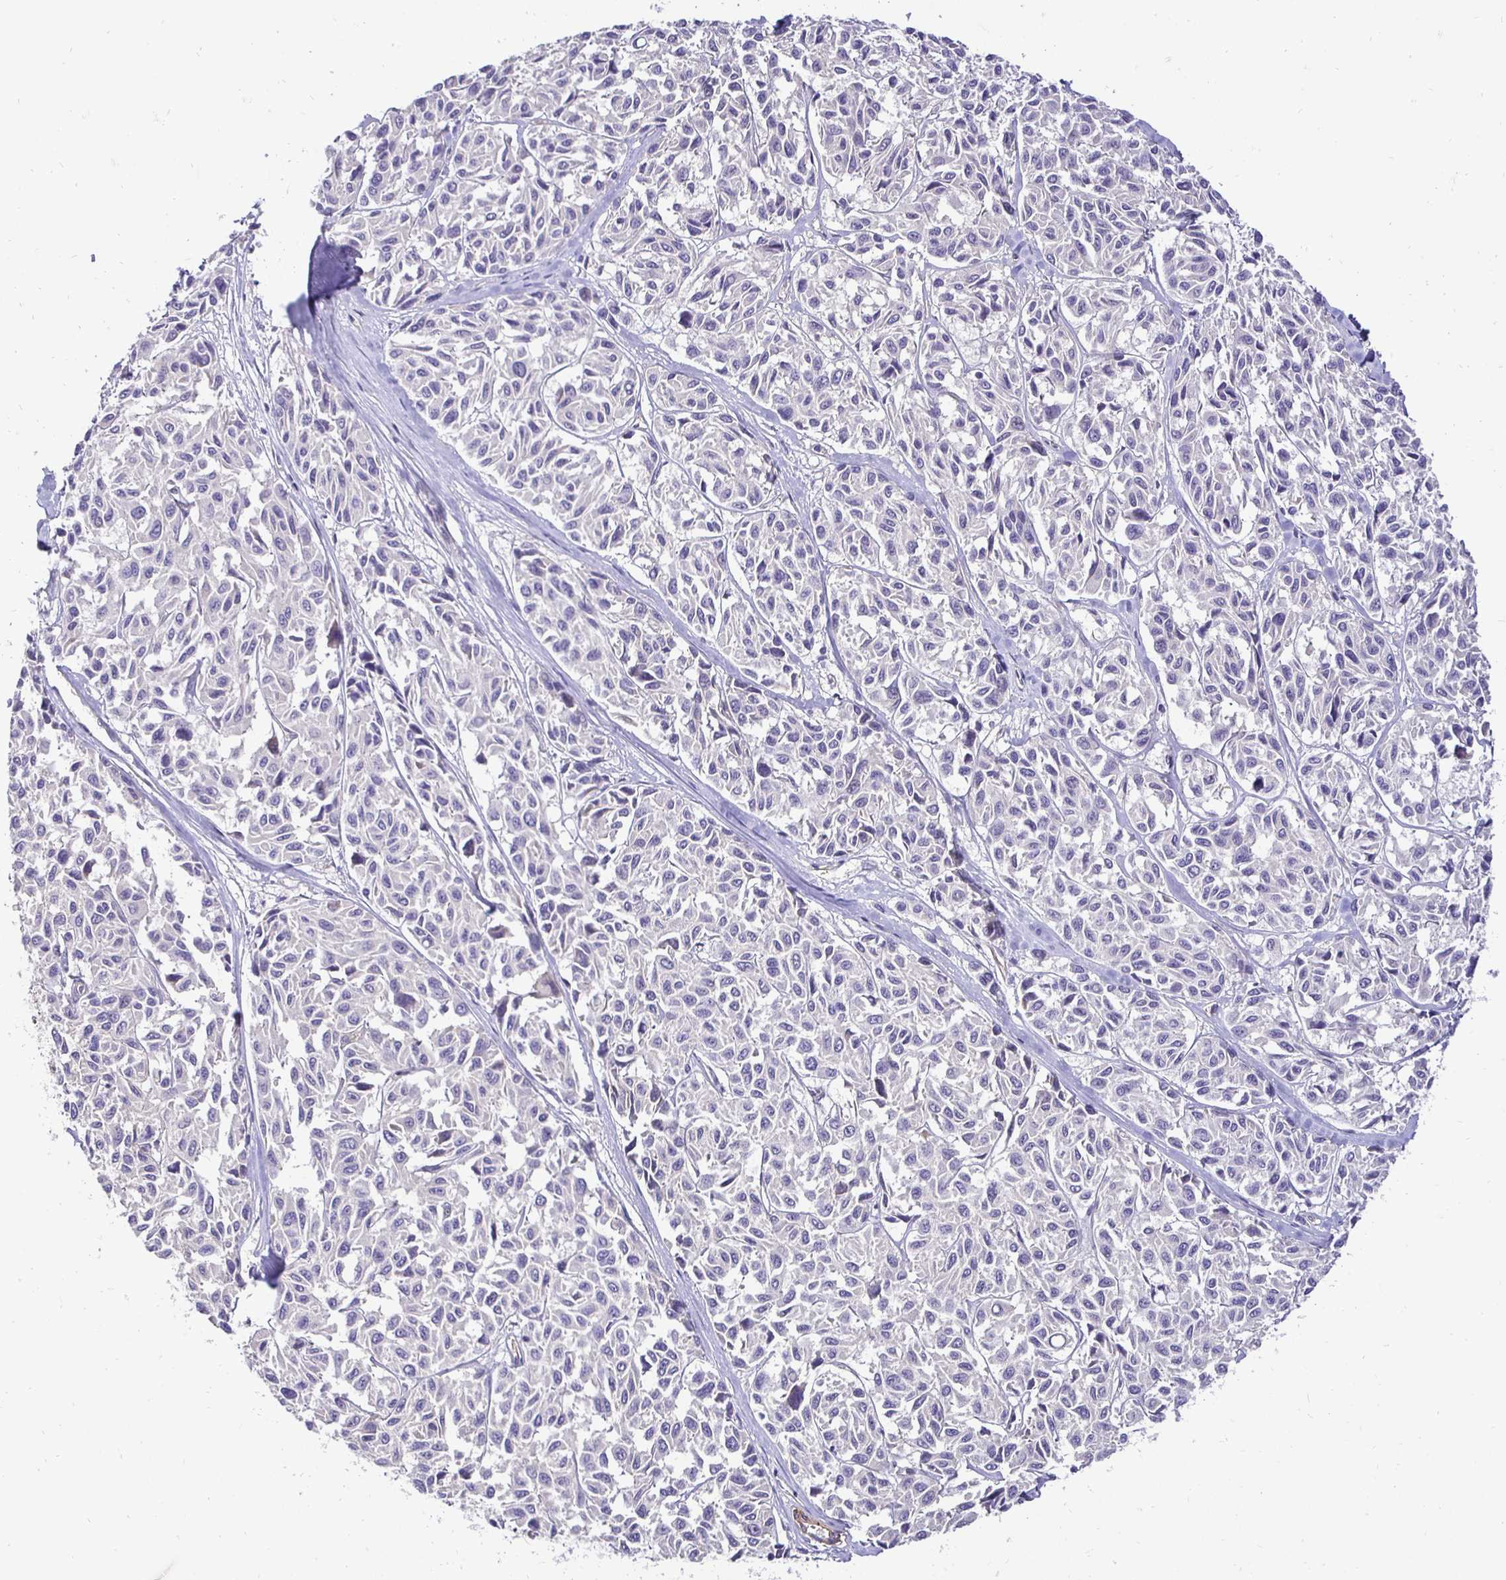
{"staining": {"intensity": "negative", "quantity": "none", "location": "none"}, "tissue": "melanoma", "cell_type": "Tumor cells", "image_type": "cancer", "snomed": [{"axis": "morphology", "description": "Malignant melanoma, NOS"}, {"axis": "topography", "description": "Skin"}], "caption": "Immunohistochemistry micrograph of melanoma stained for a protein (brown), which displays no expression in tumor cells.", "gene": "SLC9A1", "patient": {"sex": "female", "age": 66}}